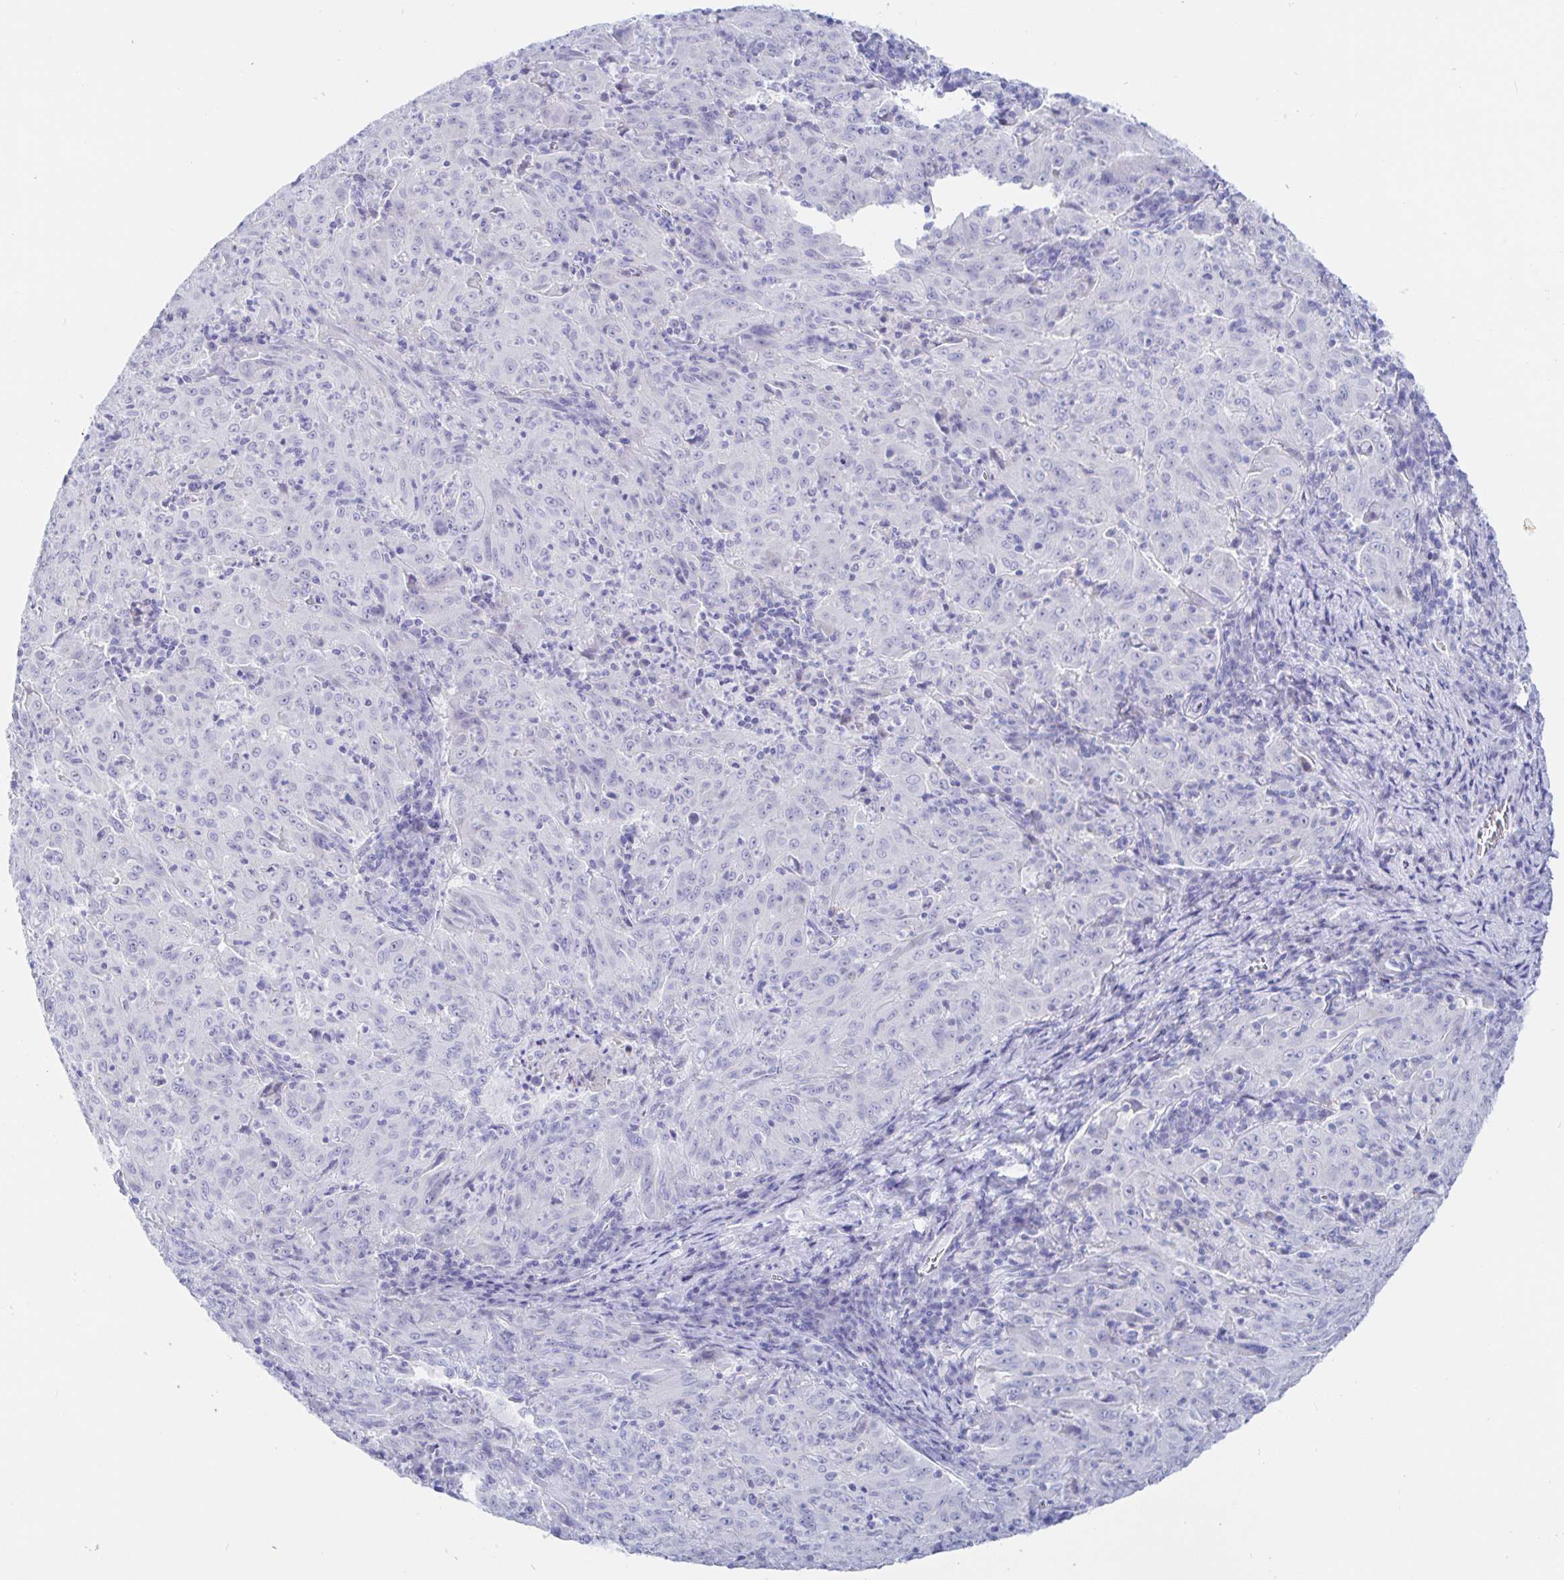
{"staining": {"intensity": "negative", "quantity": "none", "location": "none"}, "tissue": "pancreatic cancer", "cell_type": "Tumor cells", "image_type": "cancer", "snomed": [{"axis": "morphology", "description": "Adenocarcinoma, NOS"}, {"axis": "topography", "description": "Pancreas"}], "caption": "High power microscopy image of an immunohistochemistry (IHC) histopathology image of pancreatic adenocarcinoma, revealing no significant staining in tumor cells. (Stains: DAB (3,3'-diaminobenzidine) IHC with hematoxylin counter stain, Microscopy: brightfield microscopy at high magnification).", "gene": "KCNH6", "patient": {"sex": "male", "age": 63}}